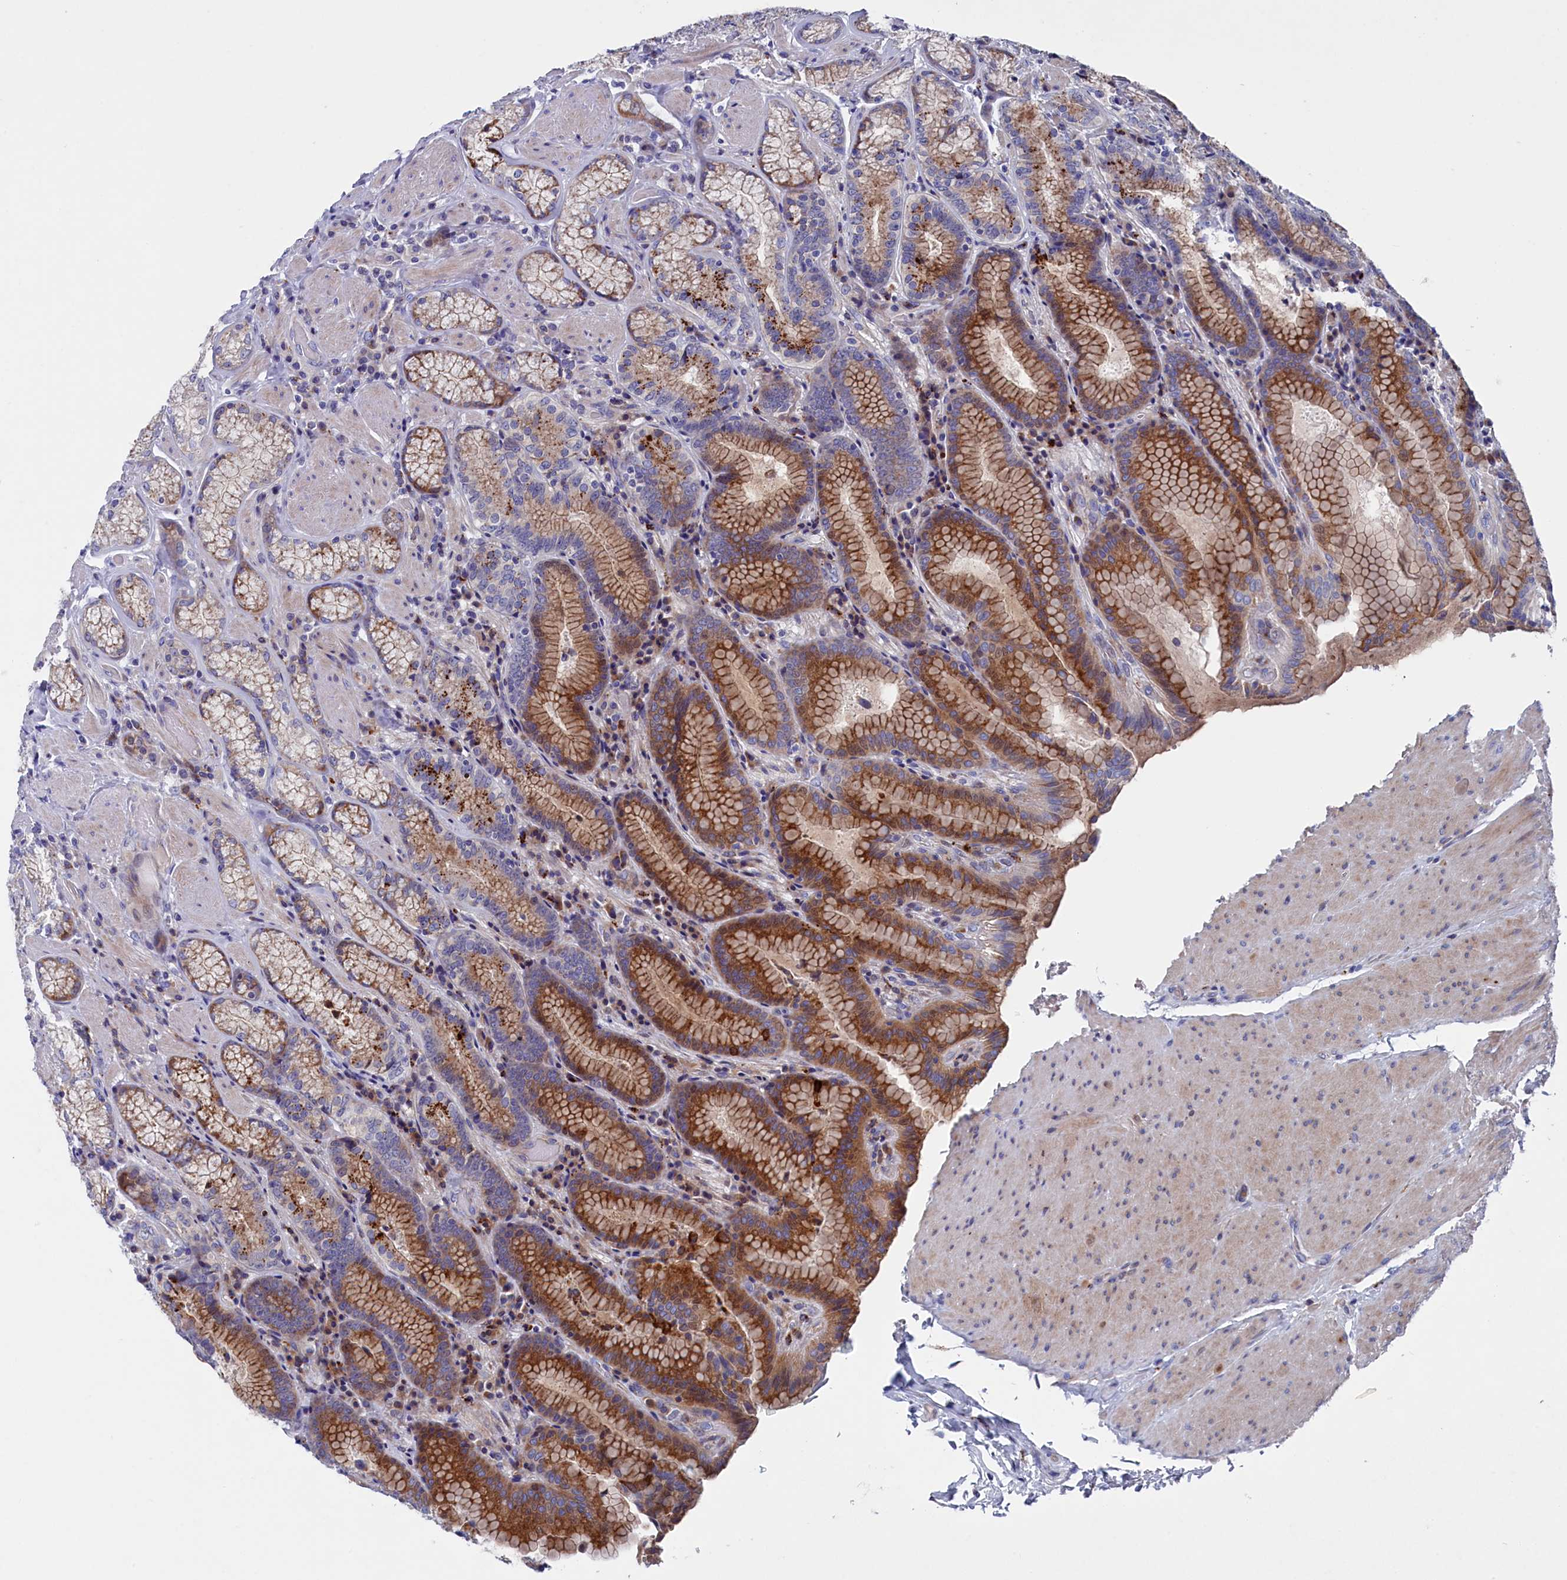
{"staining": {"intensity": "moderate", "quantity": "25%-75%", "location": "cytoplasmic/membranous"}, "tissue": "stomach", "cell_type": "Glandular cells", "image_type": "normal", "snomed": [{"axis": "morphology", "description": "Normal tissue, NOS"}, {"axis": "topography", "description": "Stomach, upper"}, {"axis": "topography", "description": "Stomach, lower"}], "caption": "Protein analysis of unremarkable stomach shows moderate cytoplasmic/membranous staining in about 25%-75% of glandular cells. (IHC, brightfield microscopy, high magnification).", "gene": "NUDT7", "patient": {"sex": "female", "age": 76}}